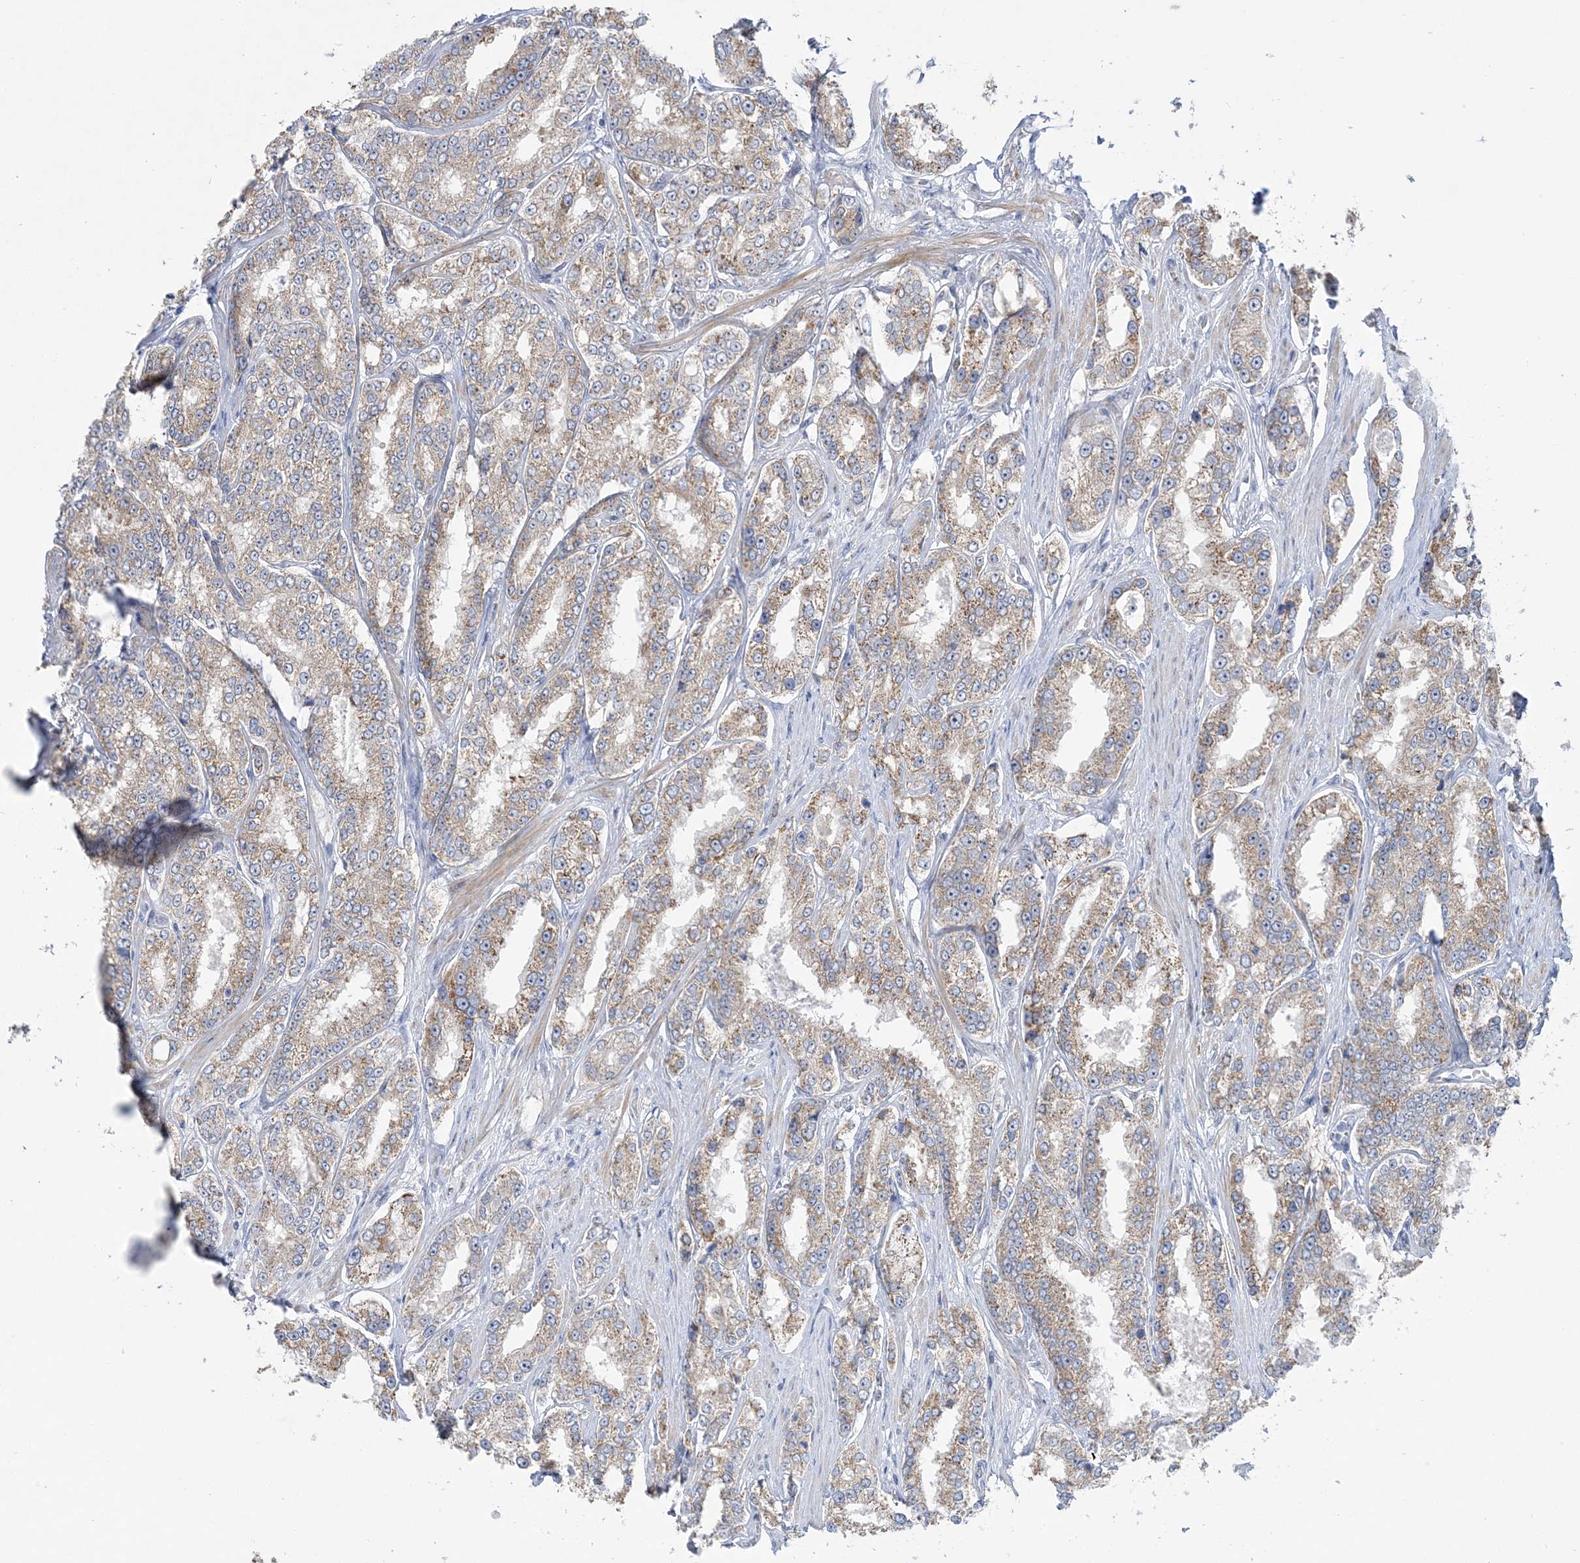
{"staining": {"intensity": "moderate", "quantity": ">75%", "location": "cytoplasmic/membranous"}, "tissue": "prostate cancer", "cell_type": "Tumor cells", "image_type": "cancer", "snomed": [{"axis": "morphology", "description": "Normal tissue, NOS"}, {"axis": "morphology", "description": "Adenocarcinoma, High grade"}, {"axis": "topography", "description": "Prostate"}], "caption": "Moderate cytoplasmic/membranous expression is identified in approximately >75% of tumor cells in prostate cancer.", "gene": "MMADHC", "patient": {"sex": "male", "age": 83}}